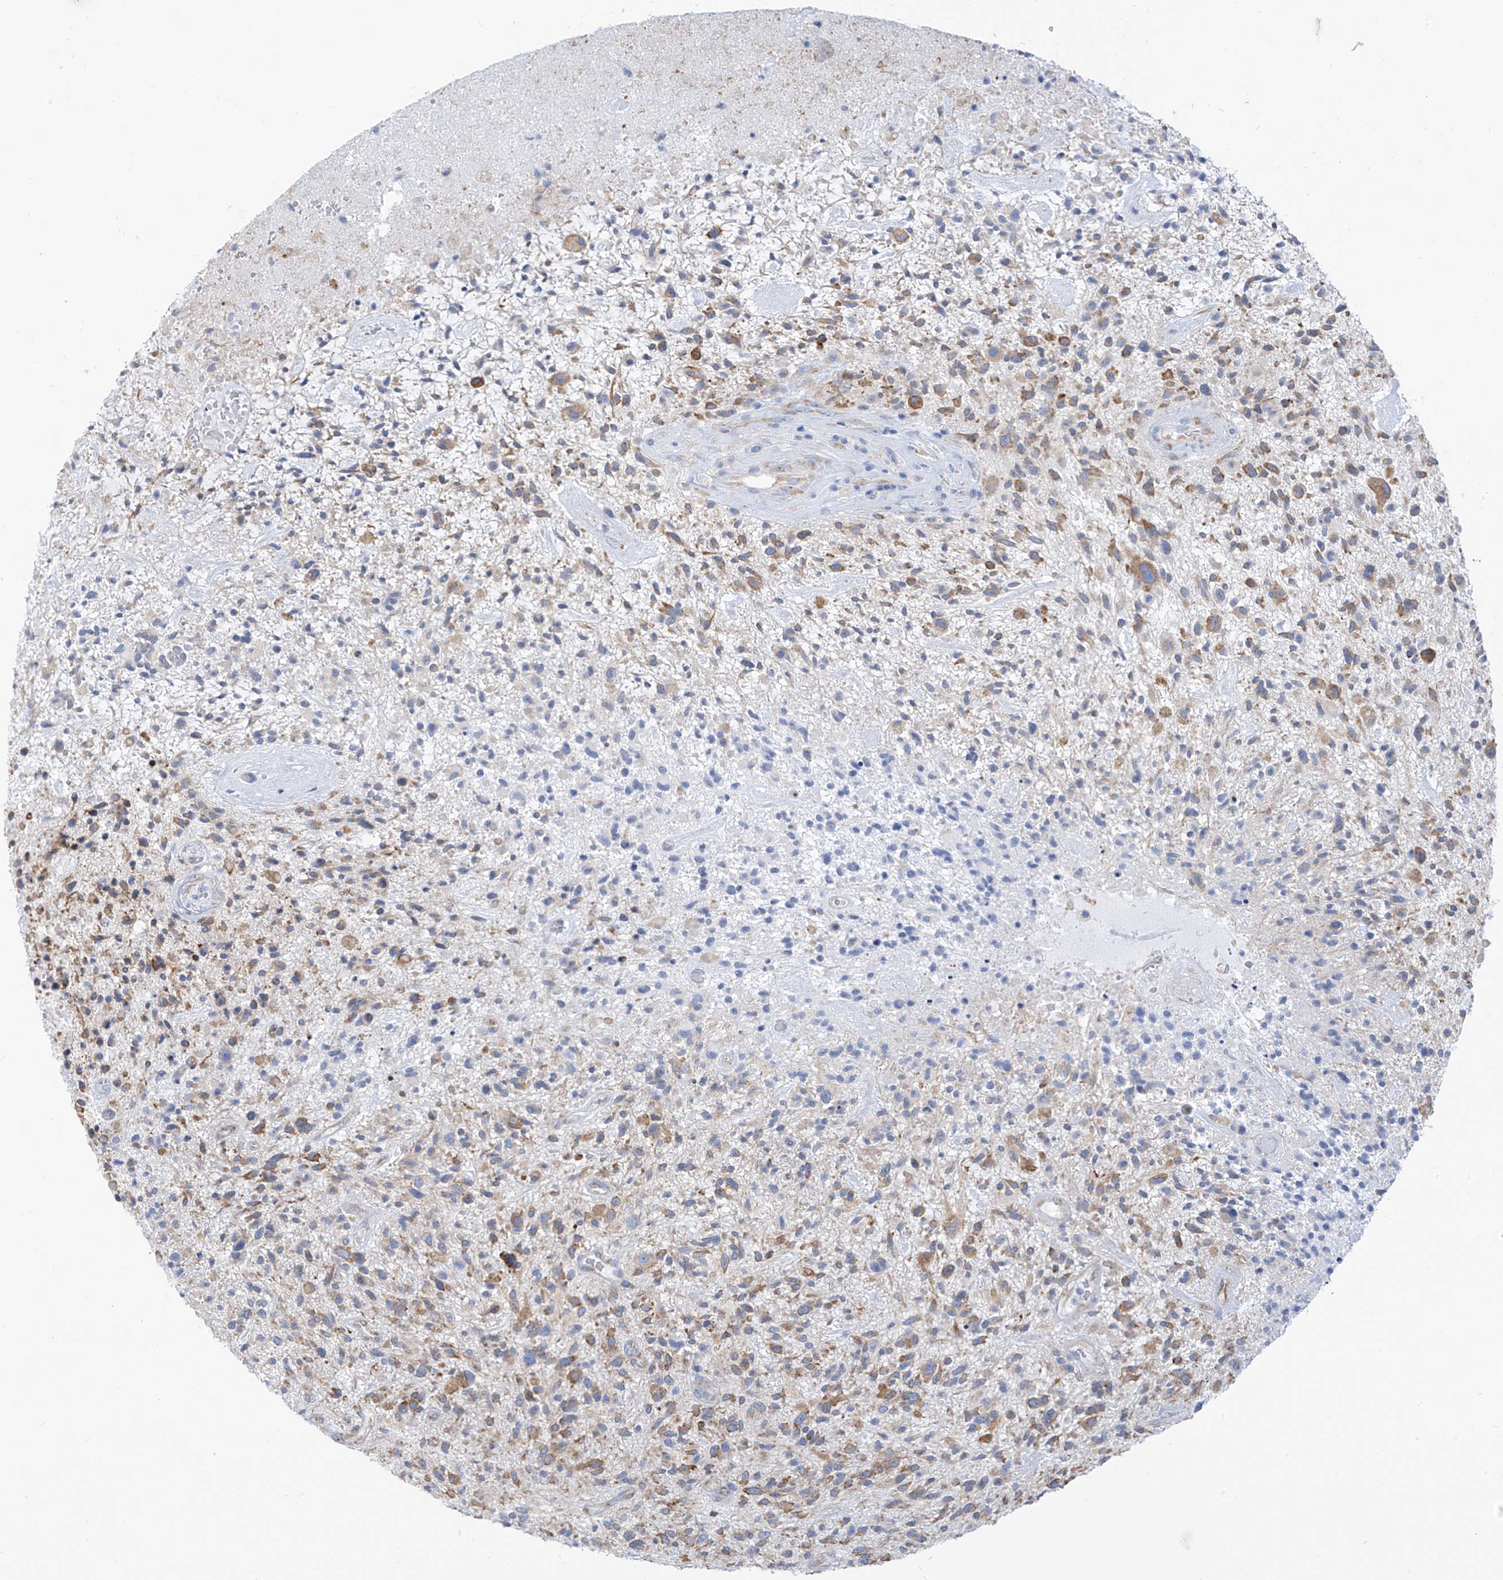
{"staining": {"intensity": "moderate", "quantity": "25%-75%", "location": "cytoplasmic/membranous"}, "tissue": "glioma", "cell_type": "Tumor cells", "image_type": "cancer", "snomed": [{"axis": "morphology", "description": "Glioma, malignant, High grade"}, {"axis": "topography", "description": "Brain"}], "caption": "Immunohistochemical staining of human high-grade glioma (malignant) exhibits medium levels of moderate cytoplasmic/membranous protein expression in approximately 25%-75% of tumor cells. The protein of interest is shown in brown color, while the nuclei are stained blue.", "gene": "RCN2", "patient": {"sex": "male", "age": 47}}